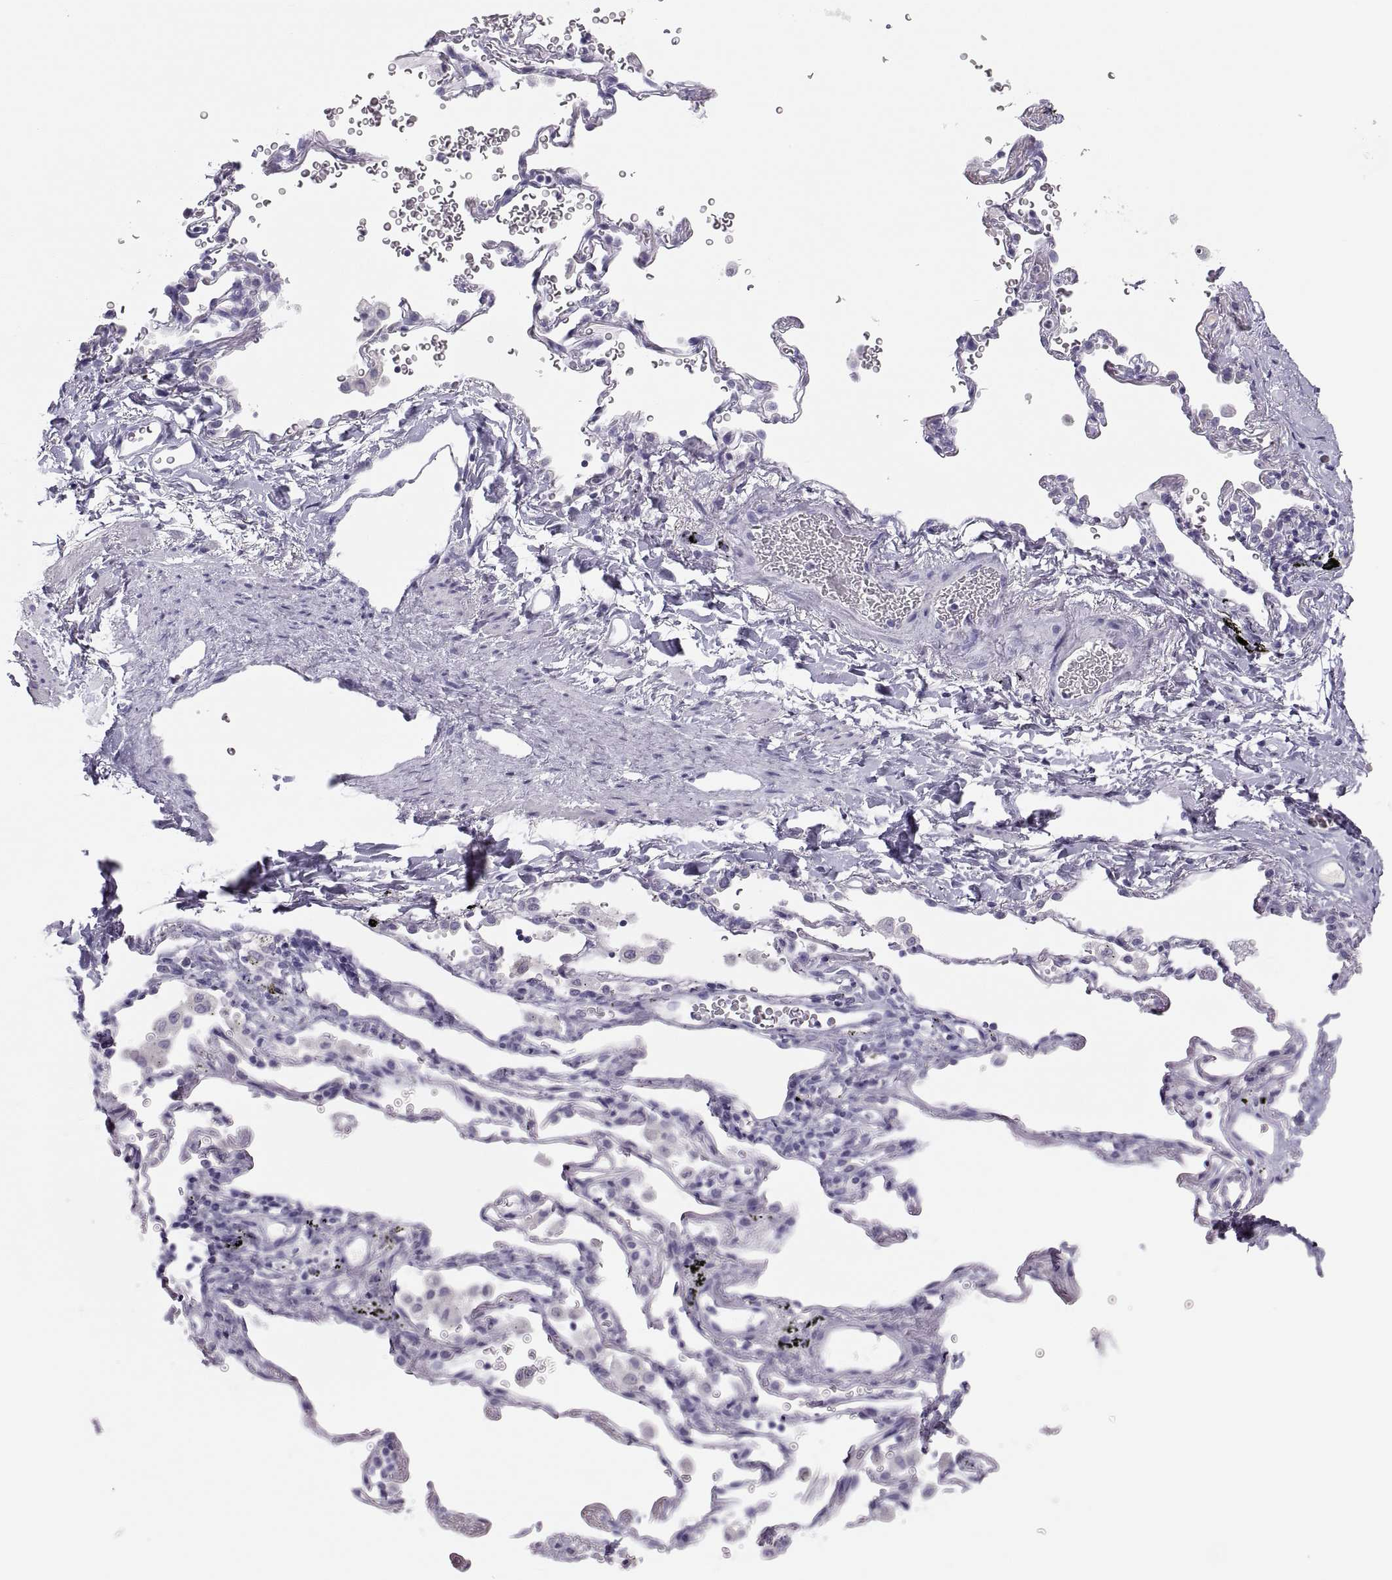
{"staining": {"intensity": "negative", "quantity": "none", "location": "none"}, "tissue": "soft tissue", "cell_type": "Chondrocytes", "image_type": "normal", "snomed": [{"axis": "morphology", "description": "Normal tissue, NOS"}, {"axis": "morphology", "description": "Adenocarcinoma, NOS"}, {"axis": "topography", "description": "Cartilage tissue"}, {"axis": "topography", "description": "Lung"}], "caption": "This is an IHC micrograph of benign soft tissue. There is no staining in chondrocytes.", "gene": "MAGEB2", "patient": {"sex": "male", "age": 59}}